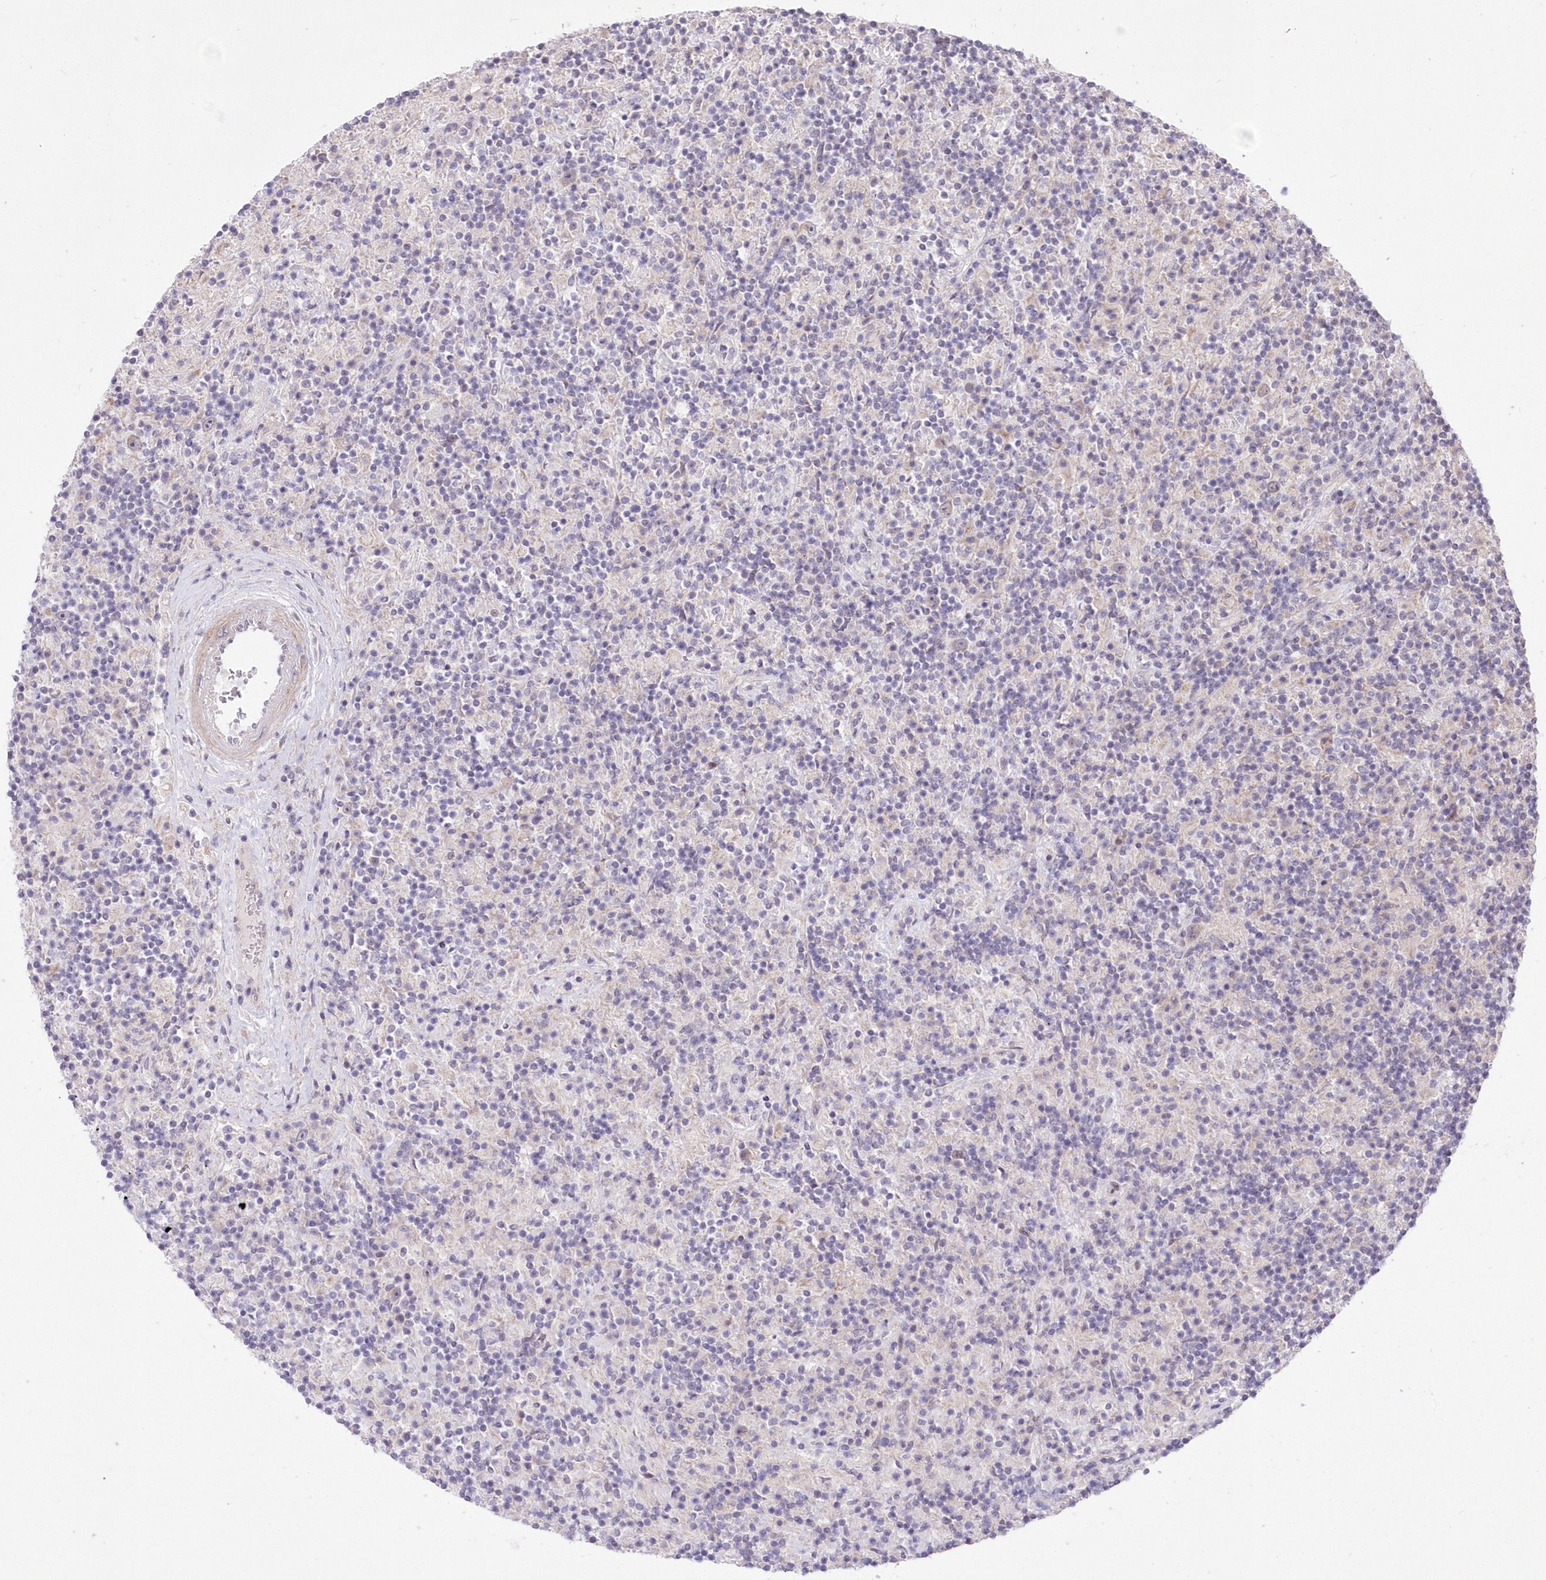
{"staining": {"intensity": "negative", "quantity": "none", "location": "none"}, "tissue": "lymphoma", "cell_type": "Tumor cells", "image_type": "cancer", "snomed": [{"axis": "morphology", "description": "Hodgkin's disease, NOS"}, {"axis": "topography", "description": "Lymph node"}], "caption": "There is no significant expression in tumor cells of Hodgkin's disease. The staining is performed using DAB brown chromogen with nuclei counter-stained in using hematoxylin.", "gene": "FAM241B", "patient": {"sex": "male", "age": 70}}